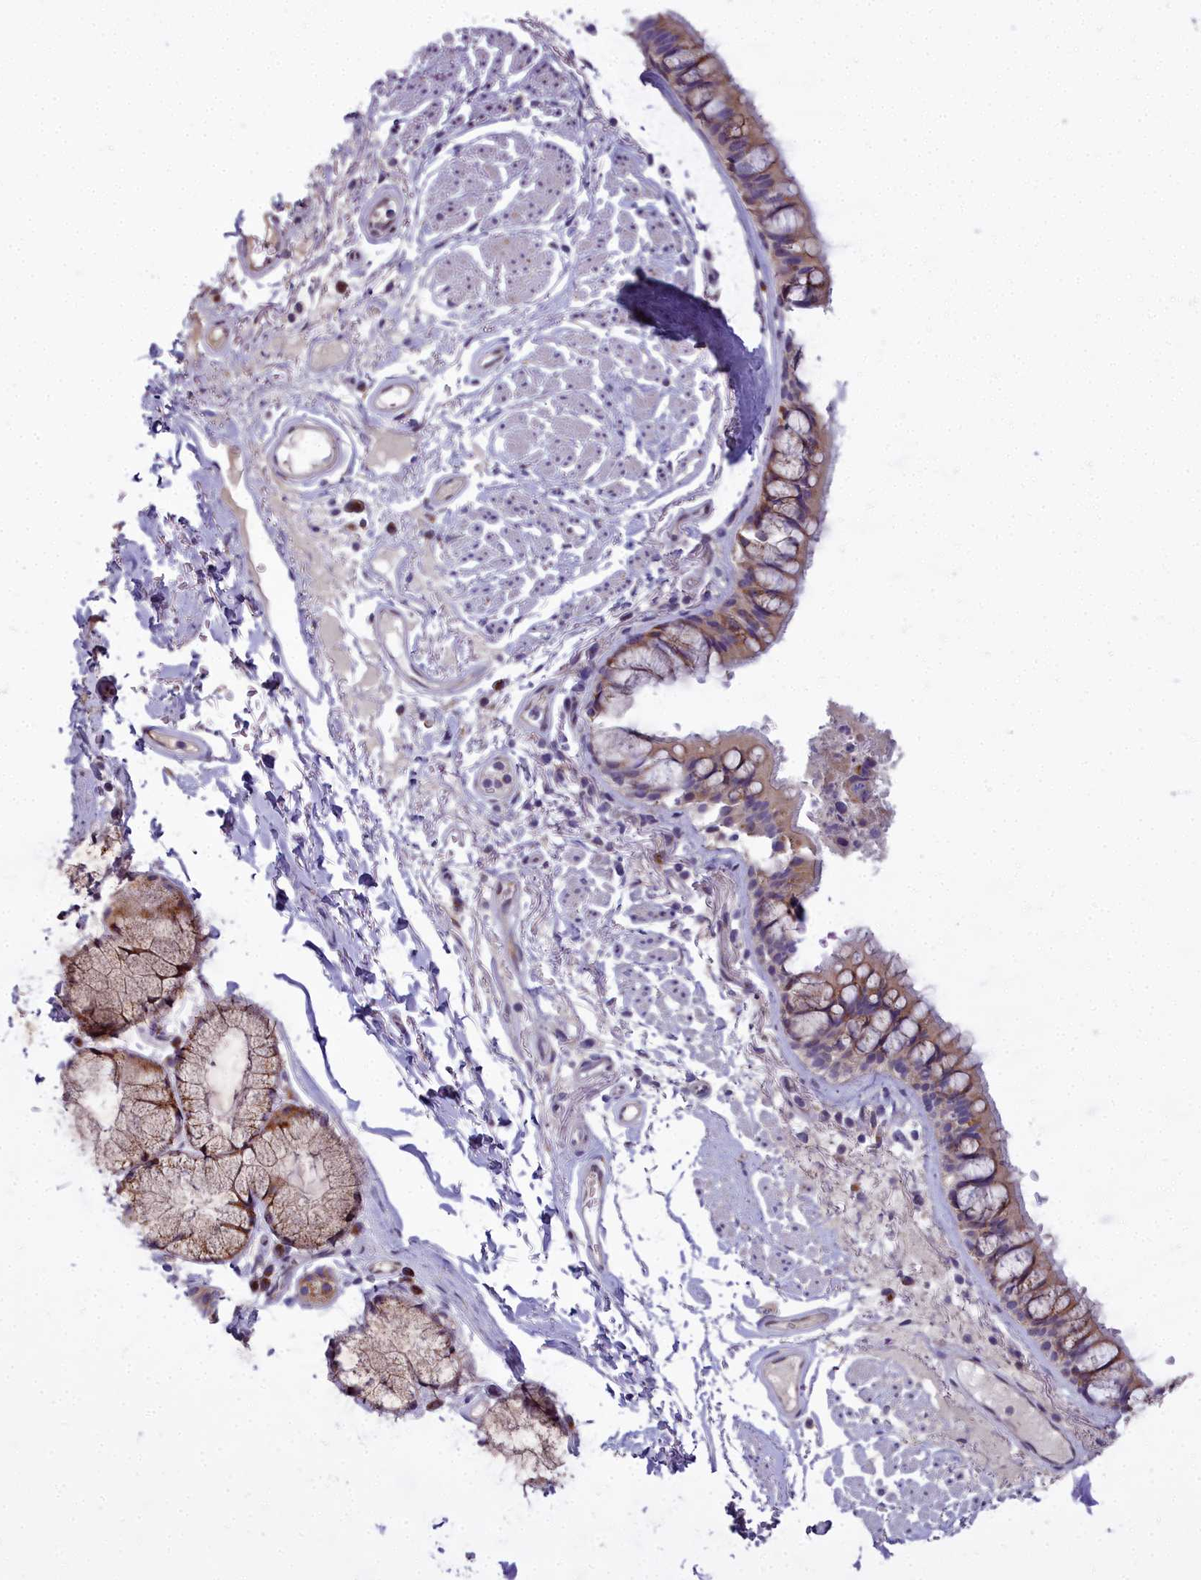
{"staining": {"intensity": "moderate", "quantity": ">75%", "location": "cytoplasmic/membranous"}, "tissue": "bronchus", "cell_type": "Respiratory epithelial cells", "image_type": "normal", "snomed": [{"axis": "morphology", "description": "Normal tissue, NOS"}, {"axis": "topography", "description": "Bronchus"}], "caption": "A brown stain labels moderate cytoplasmic/membranous staining of a protein in respiratory epithelial cells of benign bronchus.", "gene": "WDPCP", "patient": {"sex": "male", "age": 70}}